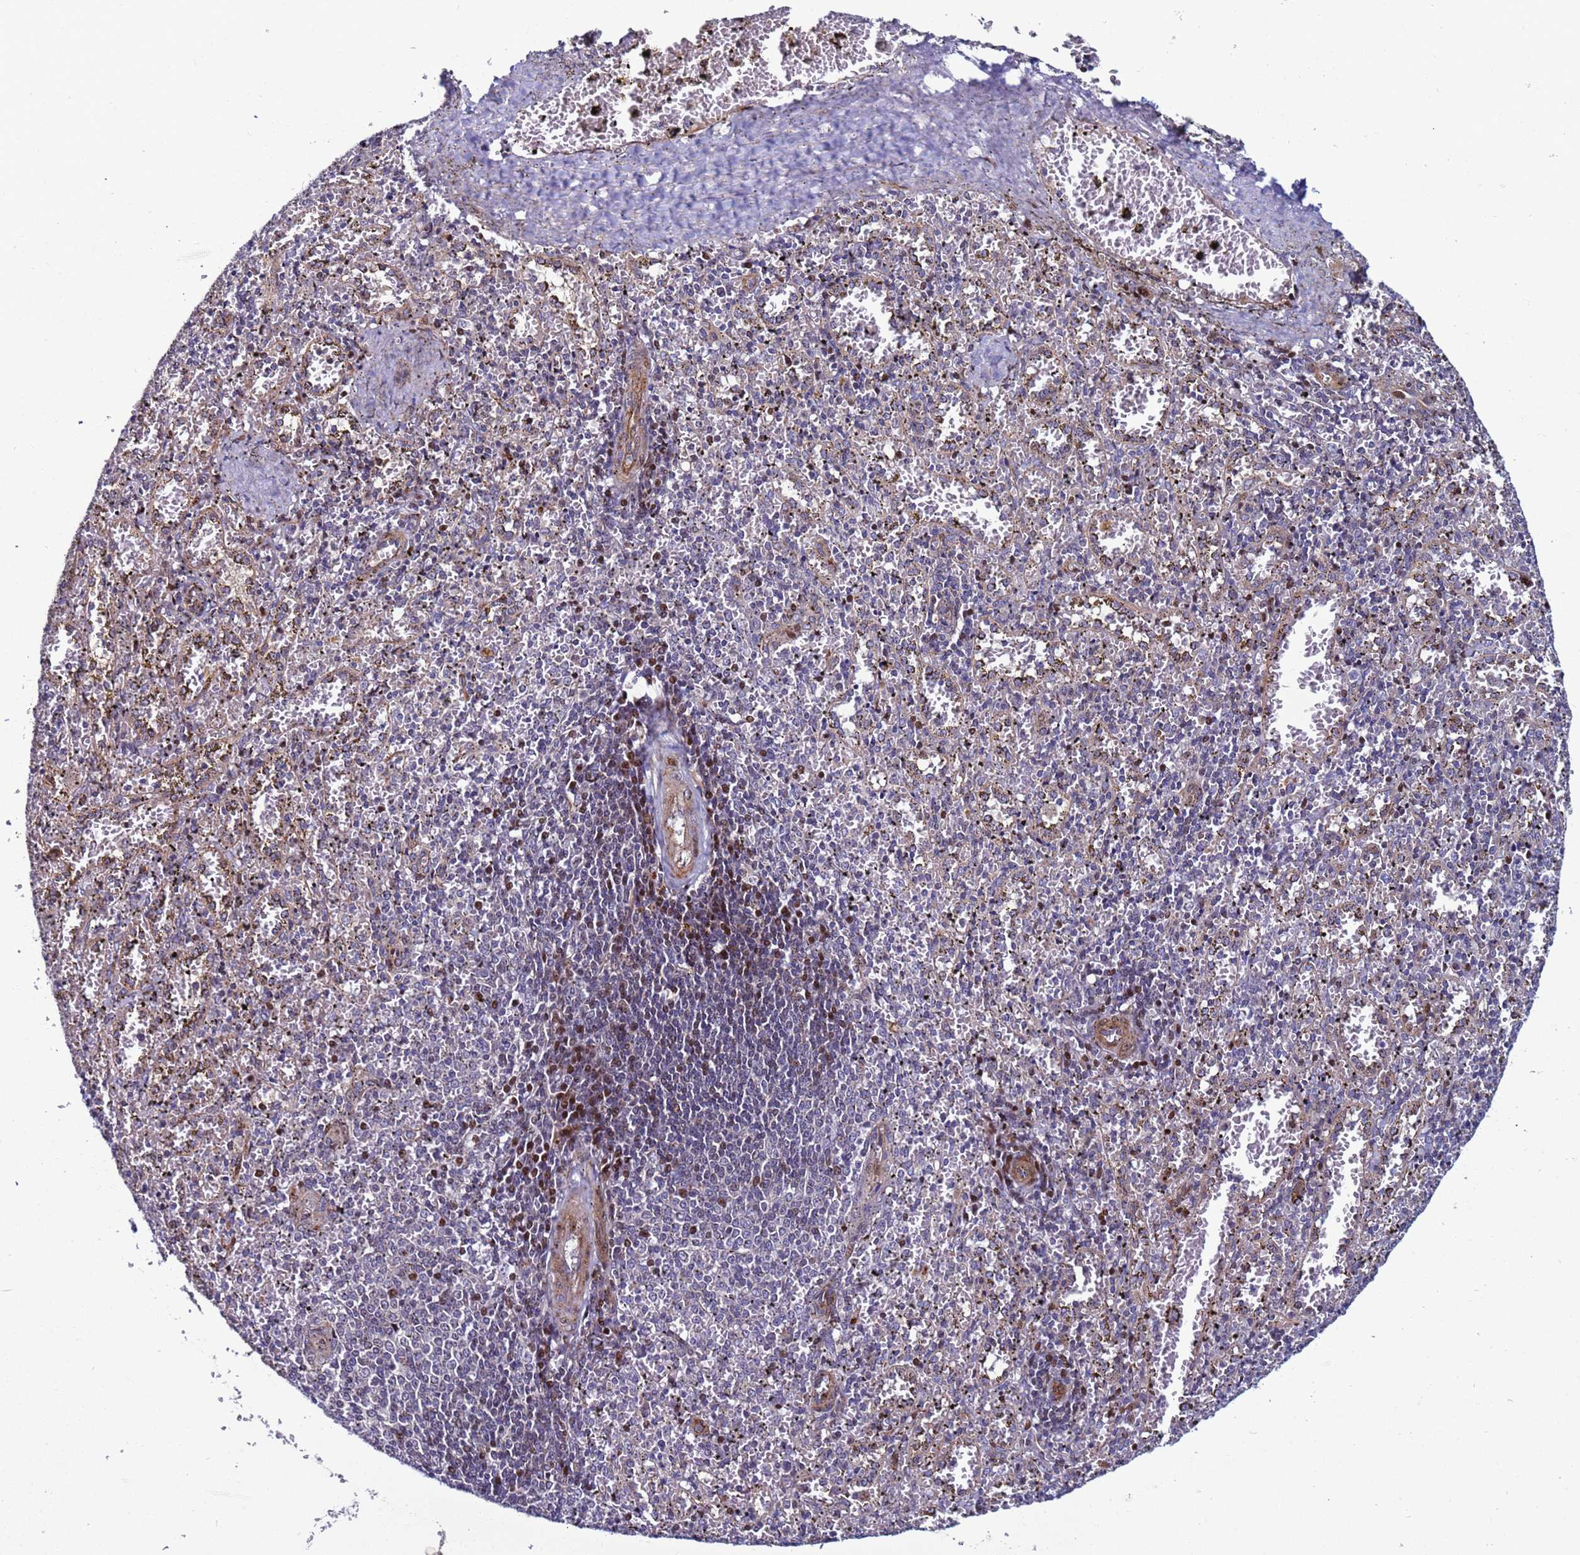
{"staining": {"intensity": "moderate", "quantity": "<25%", "location": "nuclear"}, "tissue": "spleen", "cell_type": "Cells in red pulp", "image_type": "normal", "snomed": [{"axis": "morphology", "description": "Normal tissue, NOS"}, {"axis": "topography", "description": "Spleen"}], "caption": "A micrograph of human spleen stained for a protein exhibits moderate nuclear brown staining in cells in red pulp.", "gene": "WBP11", "patient": {"sex": "male", "age": 11}}